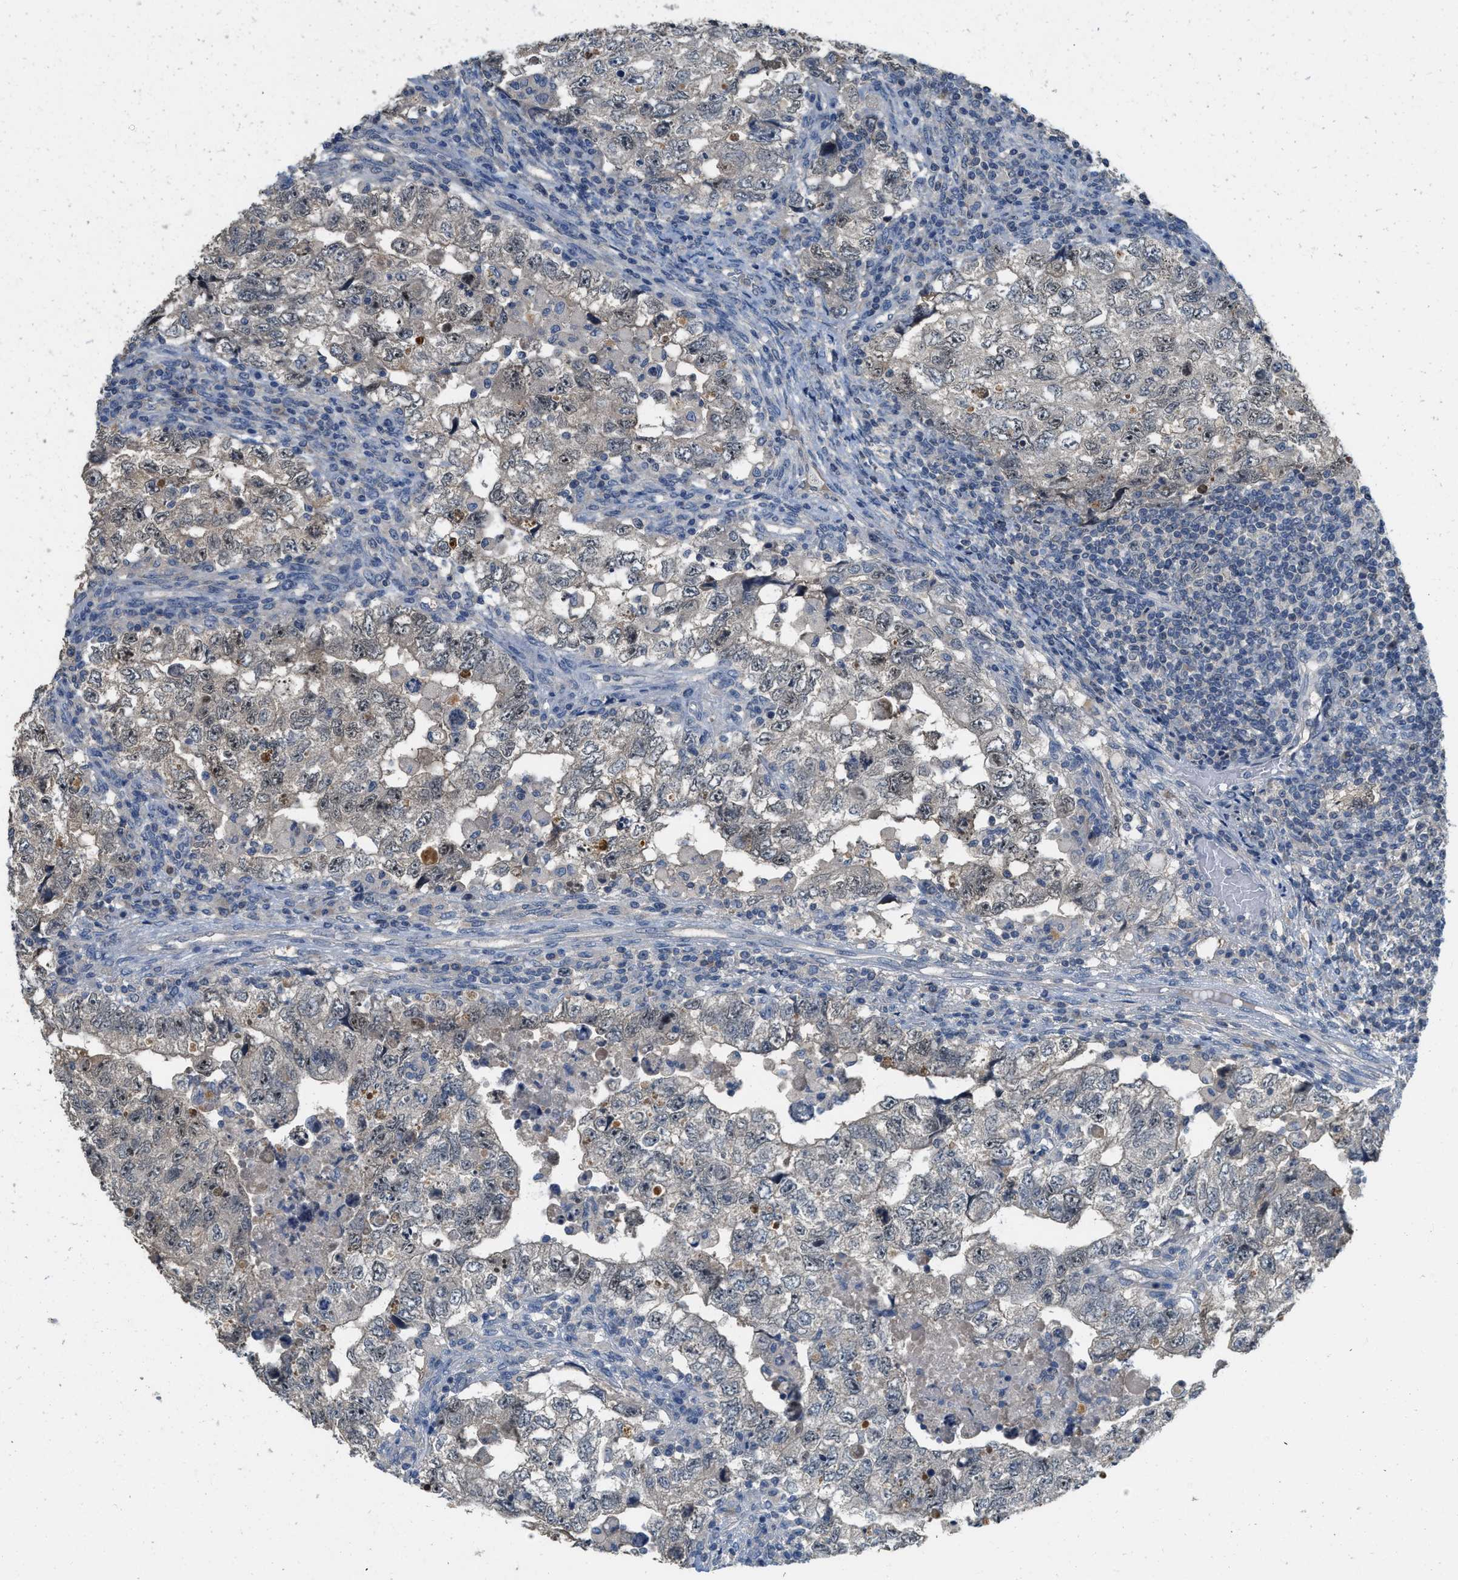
{"staining": {"intensity": "moderate", "quantity": ">75%", "location": "nuclear"}, "tissue": "testis cancer", "cell_type": "Tumor cells", "image_type": "cancer", "snomed": [{"axis": "morphology", "description": "Carcinoma, Embryonal, NOS"}, {"axis": "topography", "description": "Testis"}], "caption": "This is a micrograph of IHC staining of embryonal carcinoma (testis), which shows moderate staining in the nuclear of tumor cells.", "gene": "MIS18A", "patient": {"sex": "male", "age": 36}}